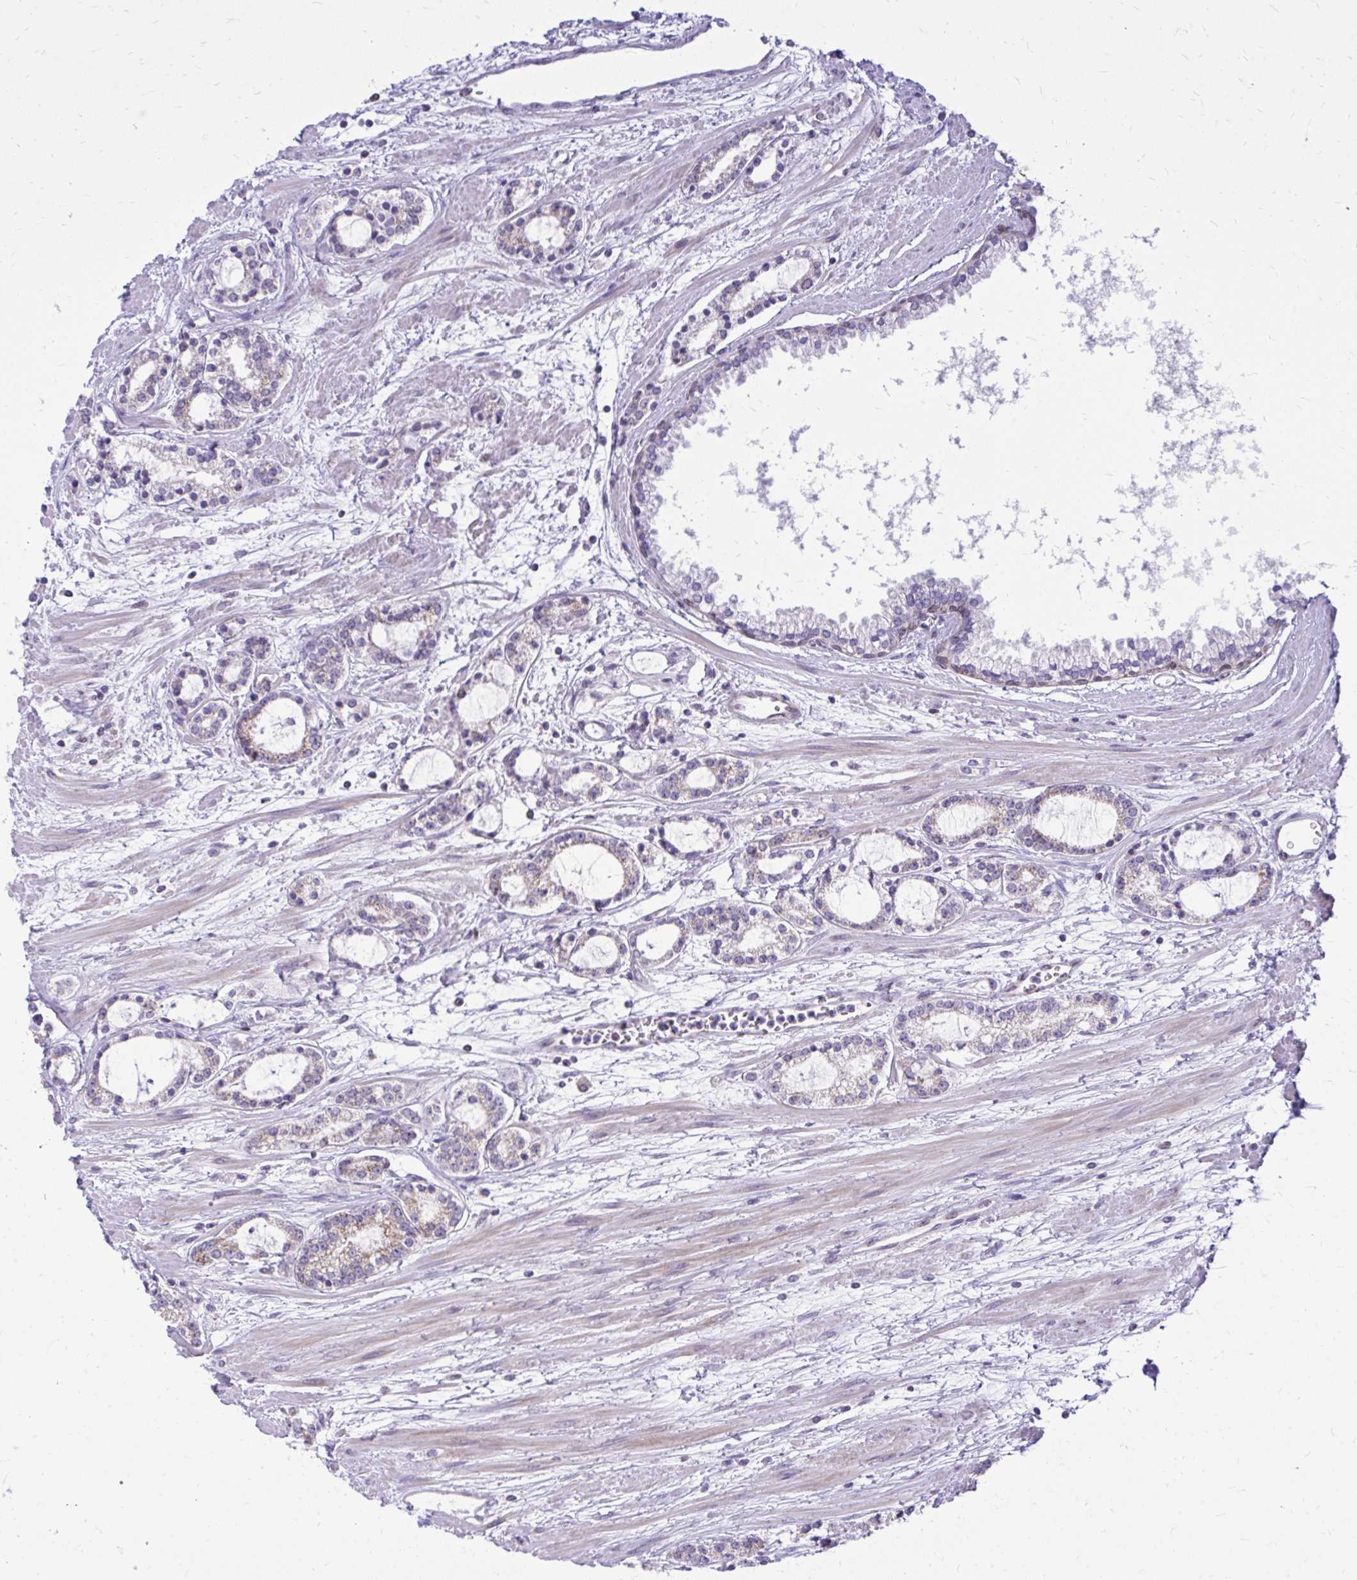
{"staining": {"intensity": "negative", "quantity": "none", "location": "none"}, "tissue": "prostate cancer", "cell_type": "Tumor cells", "image_type": "cancer", "snomed": [{"axis": "morphology", "description": "Adenocarcinoma, Medium grade"}, {"axis": "topography", "description": "Prostate"}], "caption": "Prostate cancer (medium-grade adenocarcinoma) was stained to show a protein in brown. There is no significant staining in tumor cells.", "gene": "RPS6KA2", "patient": {"sex": "male", "age": 57}}